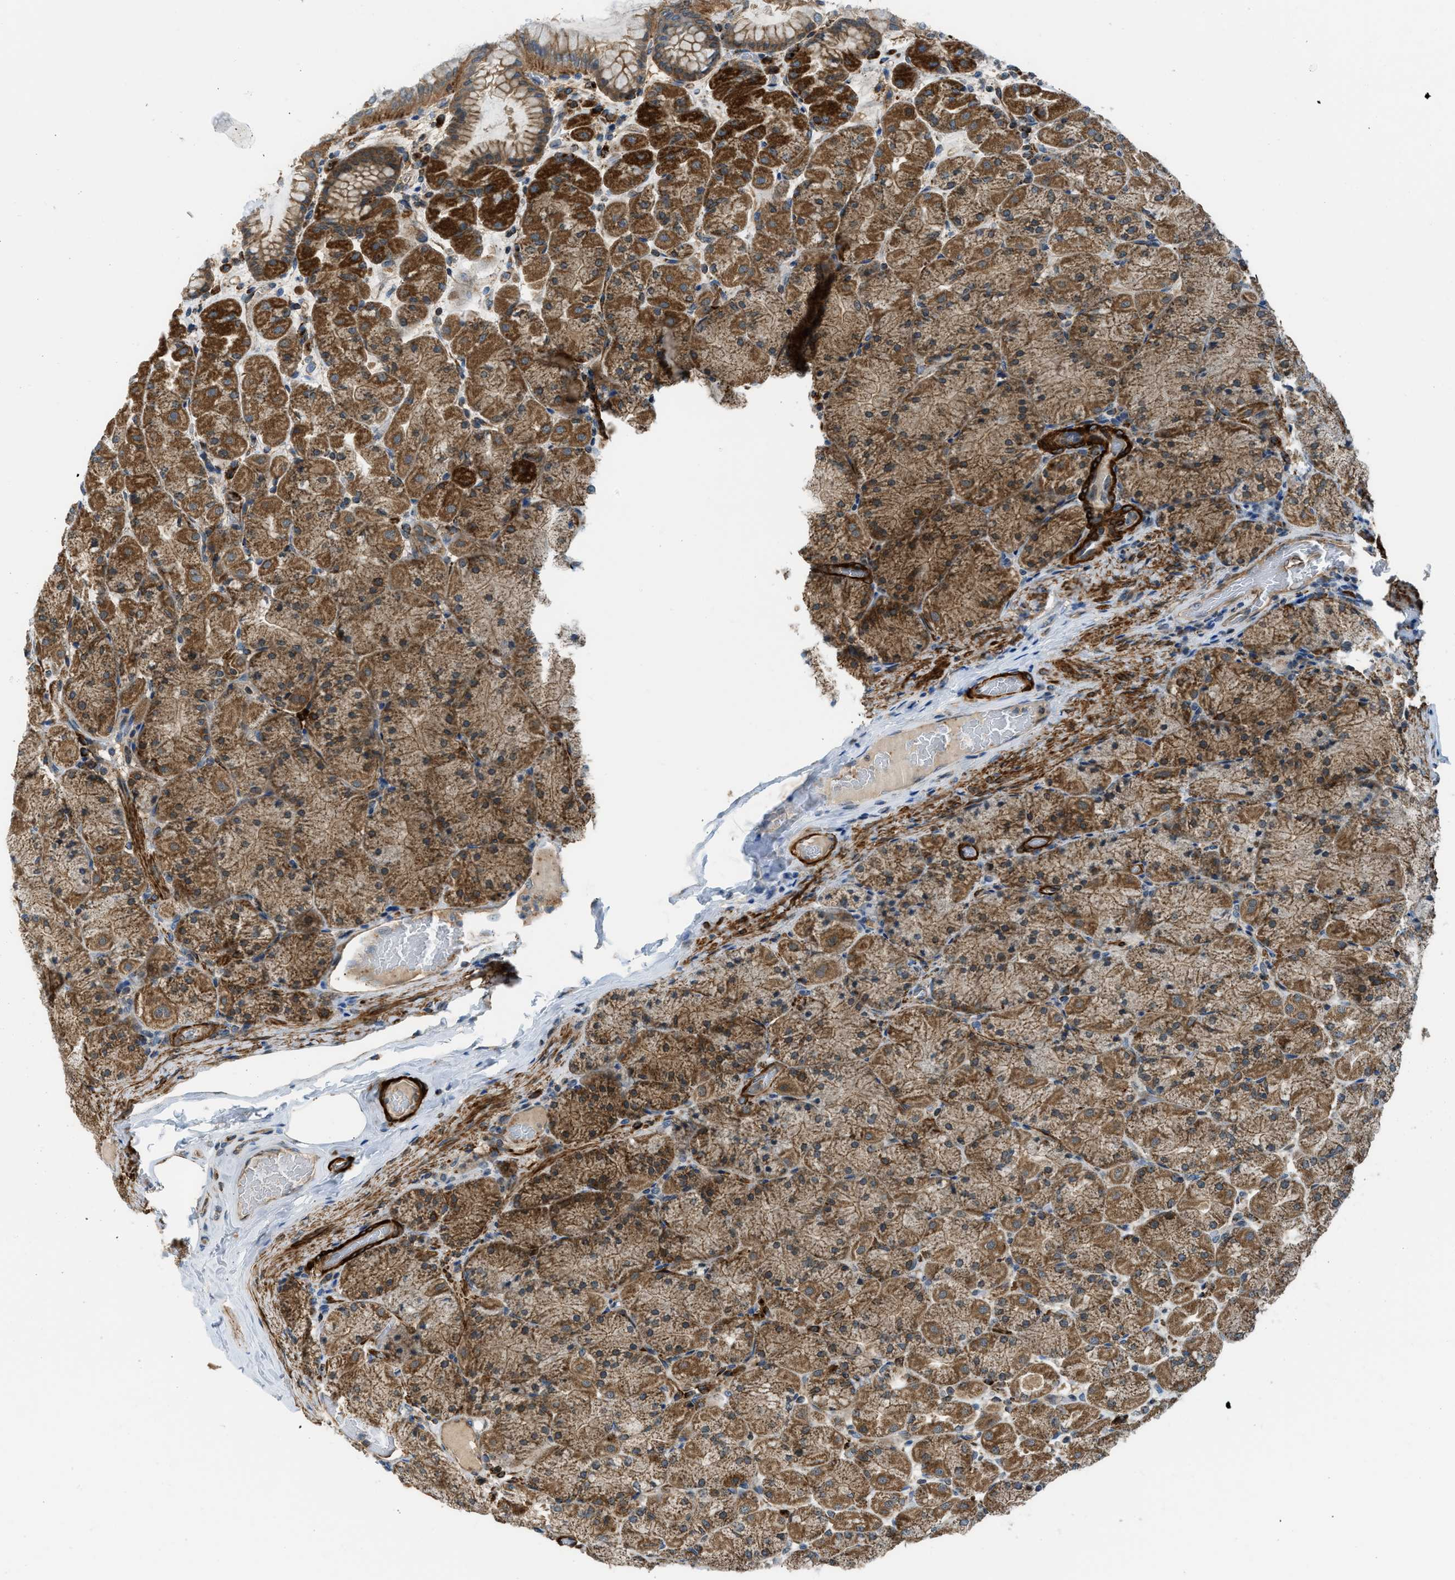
{"staining": {"intensity": "strong", "quantity": ">75%", "location": "cytoplasmic/membranous"}, "tissue": "stomach", "cell_type": "Glandular cells", "image_type": "normal", "snomed": [{"axis": "morphology", "description": "Normal tissue, NOS"}, {"axis": "topography", "description": "Stomach, upper"}], "caption": "Protein staining of unremarkable stomach displays strong cytoplasmic/membranous positivity in about >75% of glandular cells.", "gene": "SESN2", "patient": {"sex": "female", "age": 56}}